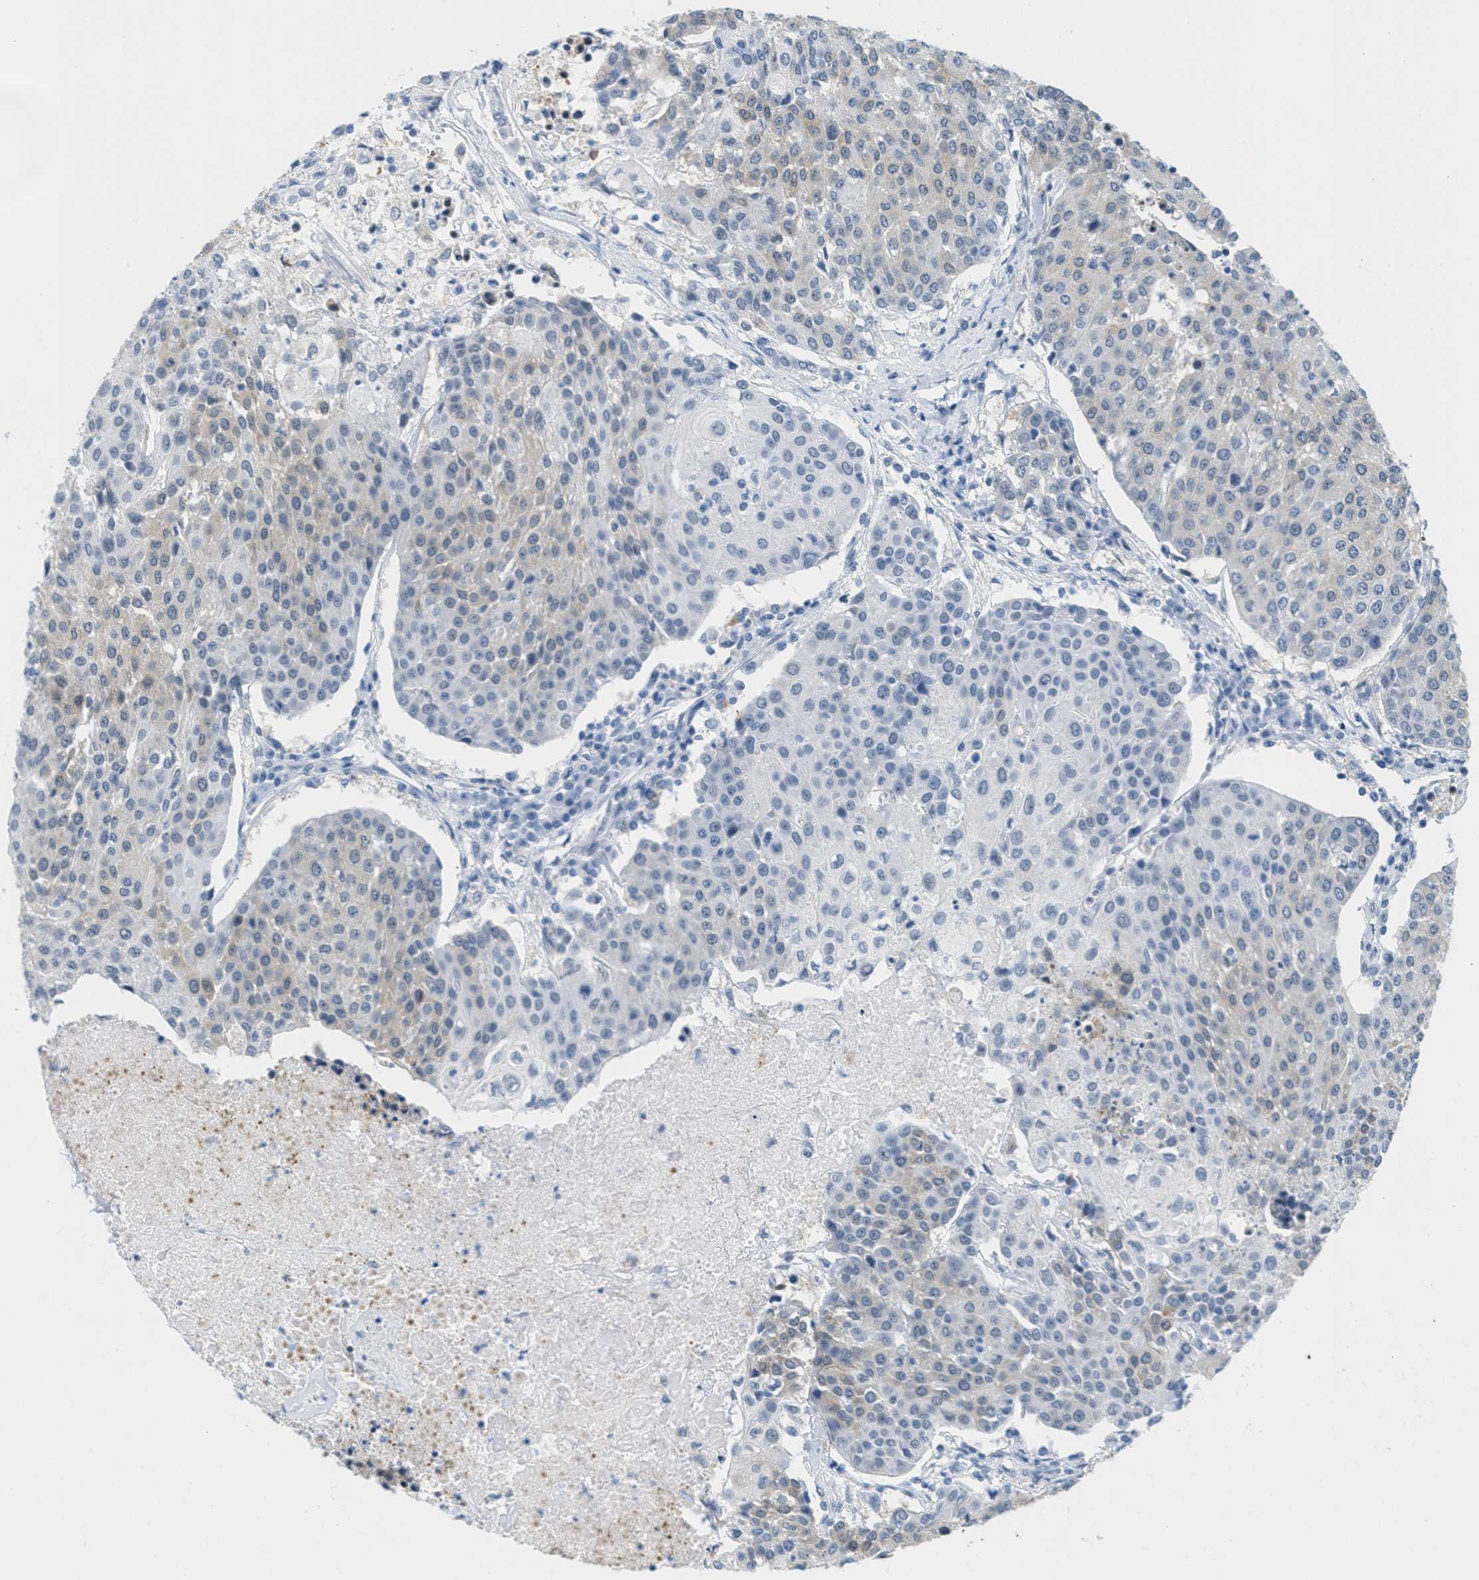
{"staining": {"intensity": "weak", "quantity": "<25%", "location": "cytoplasmic/membranous"}, "tissue": "urothelial cancer", "cell_type": "Tumor cells", "image_type": "cancer", "snomed": [{"axis": "morphology", "description": "Urothelial carcinoma, High grade"}, {"axis": "topography", "description": "Urinary bladder"}], "caption": "Immunohistochemistry (IHC) of high-grade urothelial carcinoma demonstrates no staining in tumor cells.", "gene": "HS3ST2", "patient": {"sex": "female", "age": 85}}